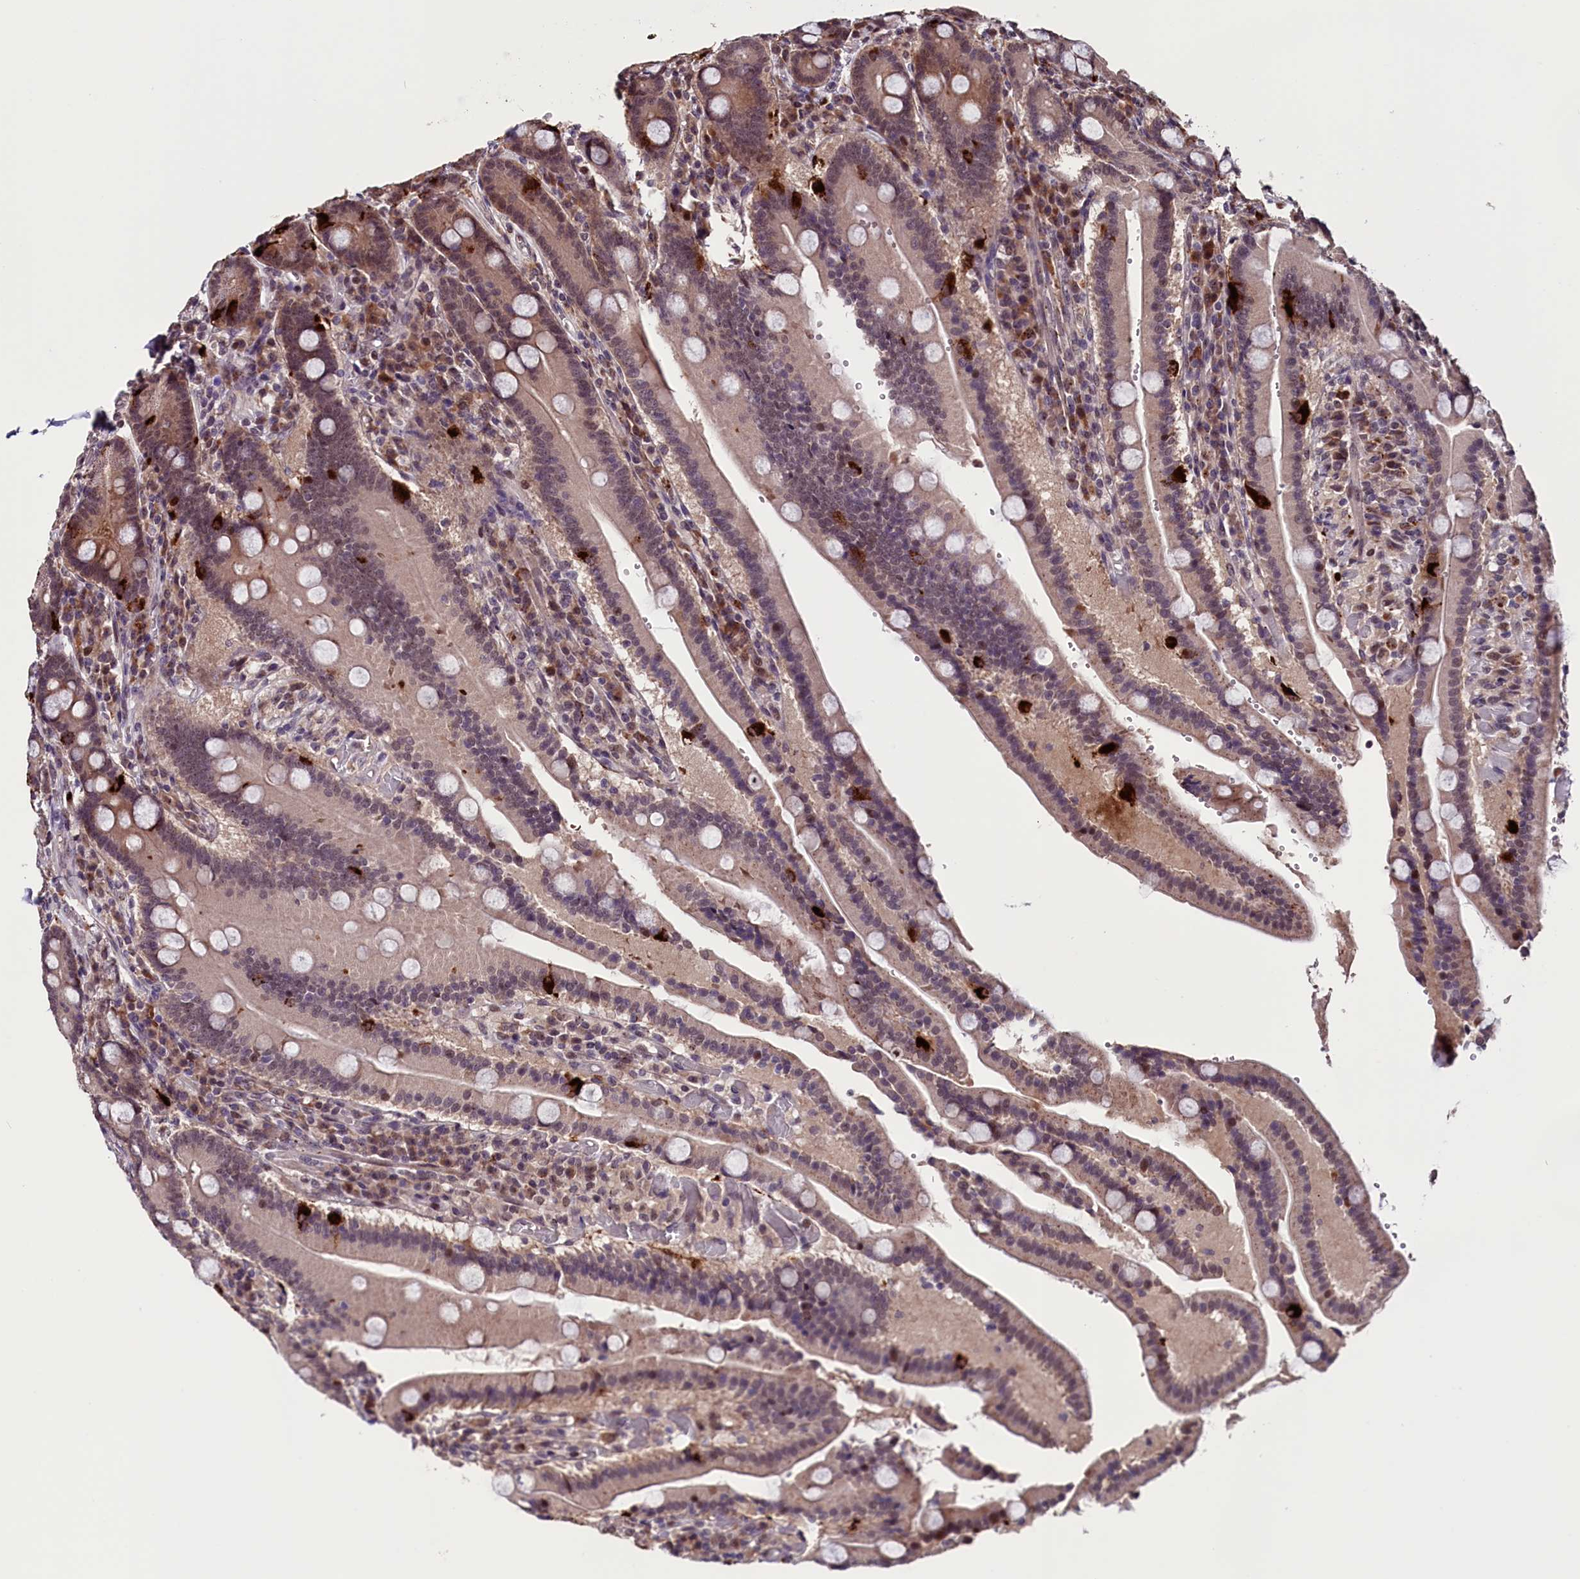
{"staining": {"intensity": "moderate", "quantity": "25%-75%", "location": "cytoplasmic/membranous"}, "tissue": "duodenum", "cell_type": "Glandular cells", "image_type": "normal", "snomed": [{"axis": "morphology", "description": "Normal tissue, NOS"}, {"axis": "topography", "description": "Duodenum"}], "caption": "The photomicrograph shows staining of normal duodenum, revealing moderate cytoplasmic/membranous protein positivity (brown color) within glandular cells.", "gene": "RNMT", "patient": {"sex": "female", "age": 62}}